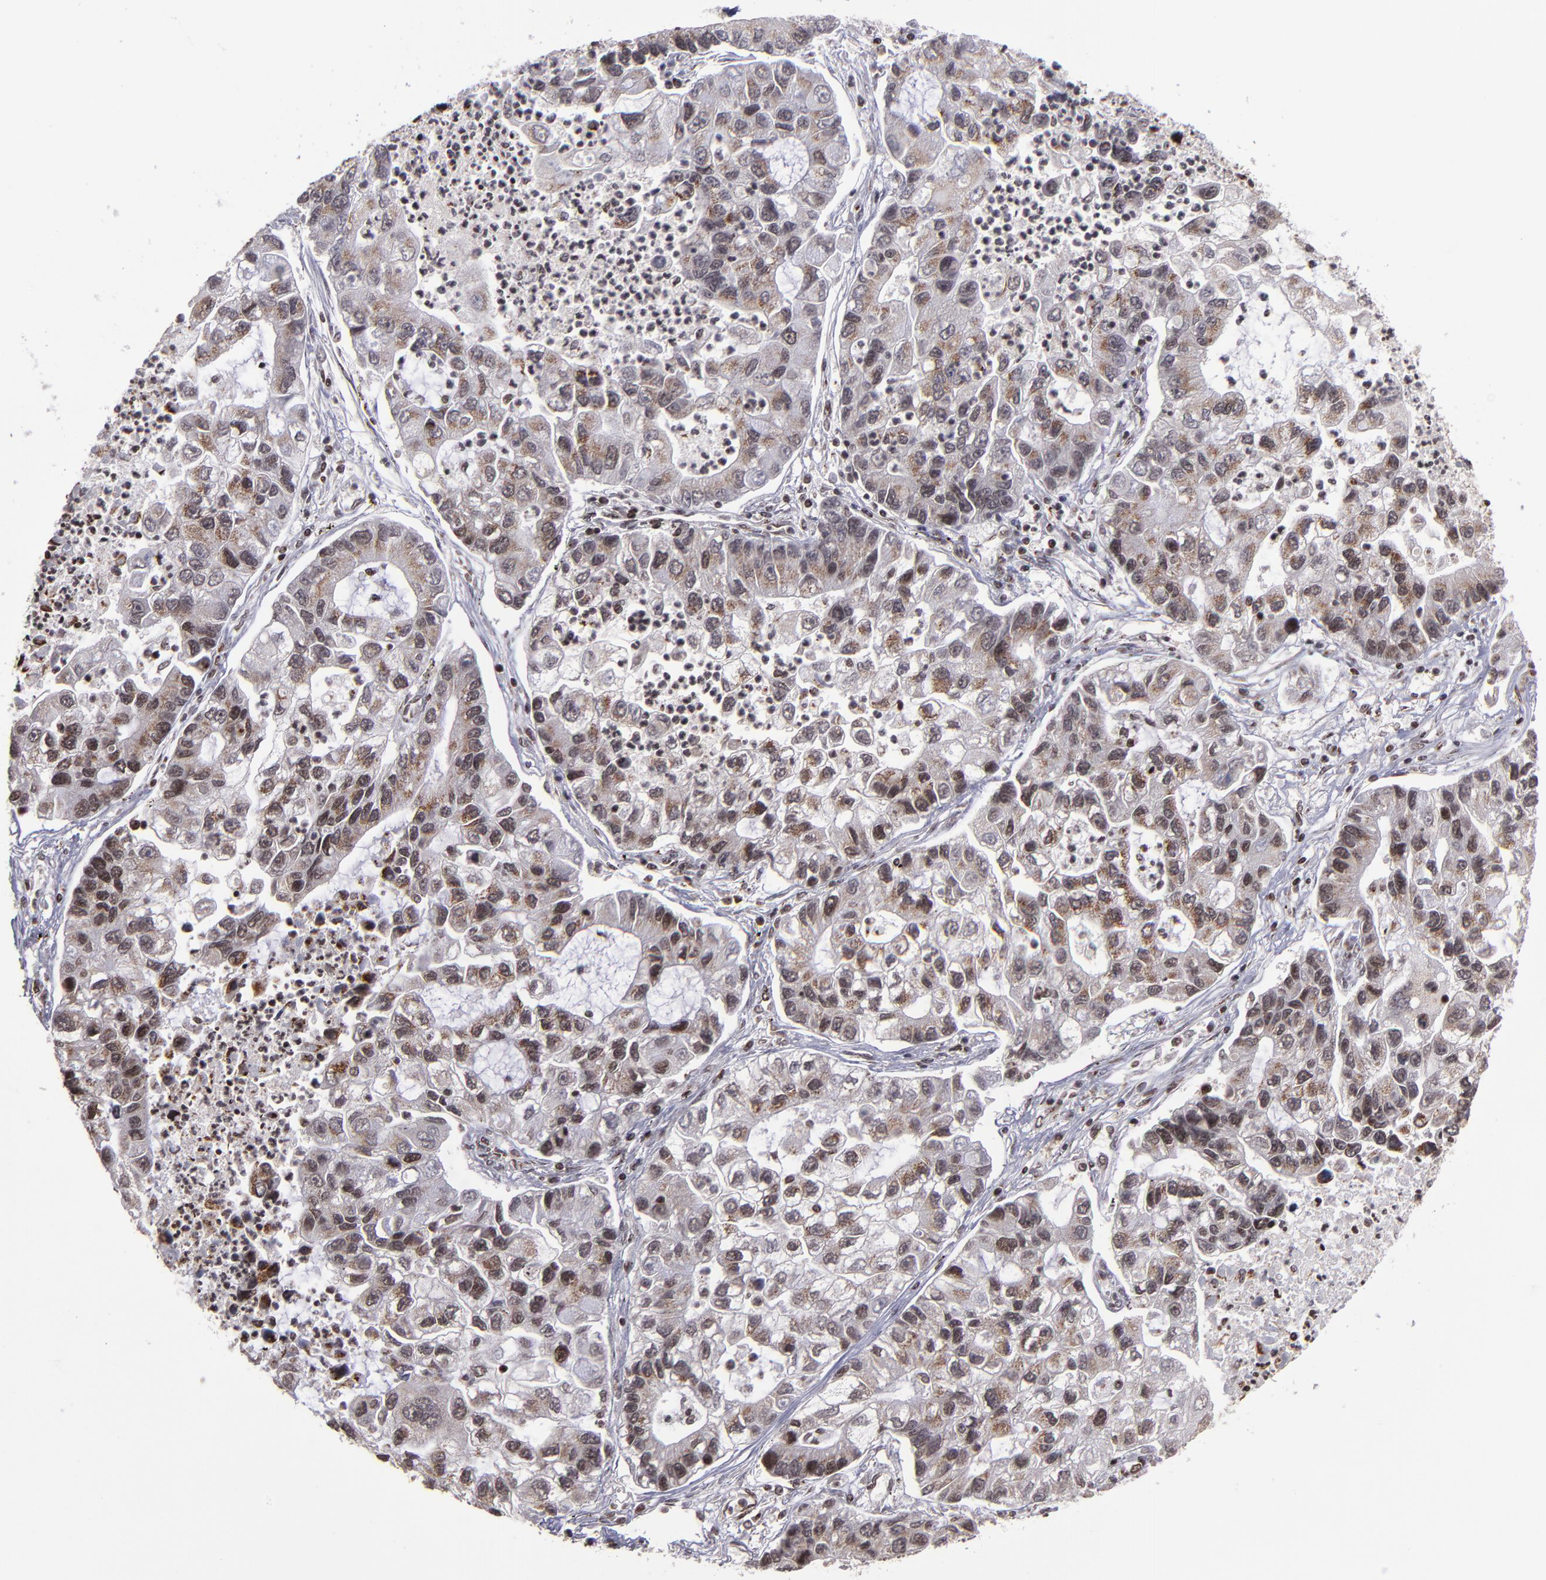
{"staining": {"intensity": "strong", "quantity": ">75%", "location": "cytoplasmic/membranous,nuclear"}, "tissue": "lung cancer", "cell_type": "Tumor cells", "image_type": "cancer", "snomed": [{"axis": "morphology", "description": "Adenocarcinoma, NOS"}, {"axis": "topography", "description": "Lung"}], "caption": "Immunohistochemical staining of lung cancer exhibits high levels of strong cytoplasmic/membranous and nuclear protein staining in approximately >75% of tumor cells.", "gene": "CSDC2", "patient": {"sex": "female", "age": 51}}